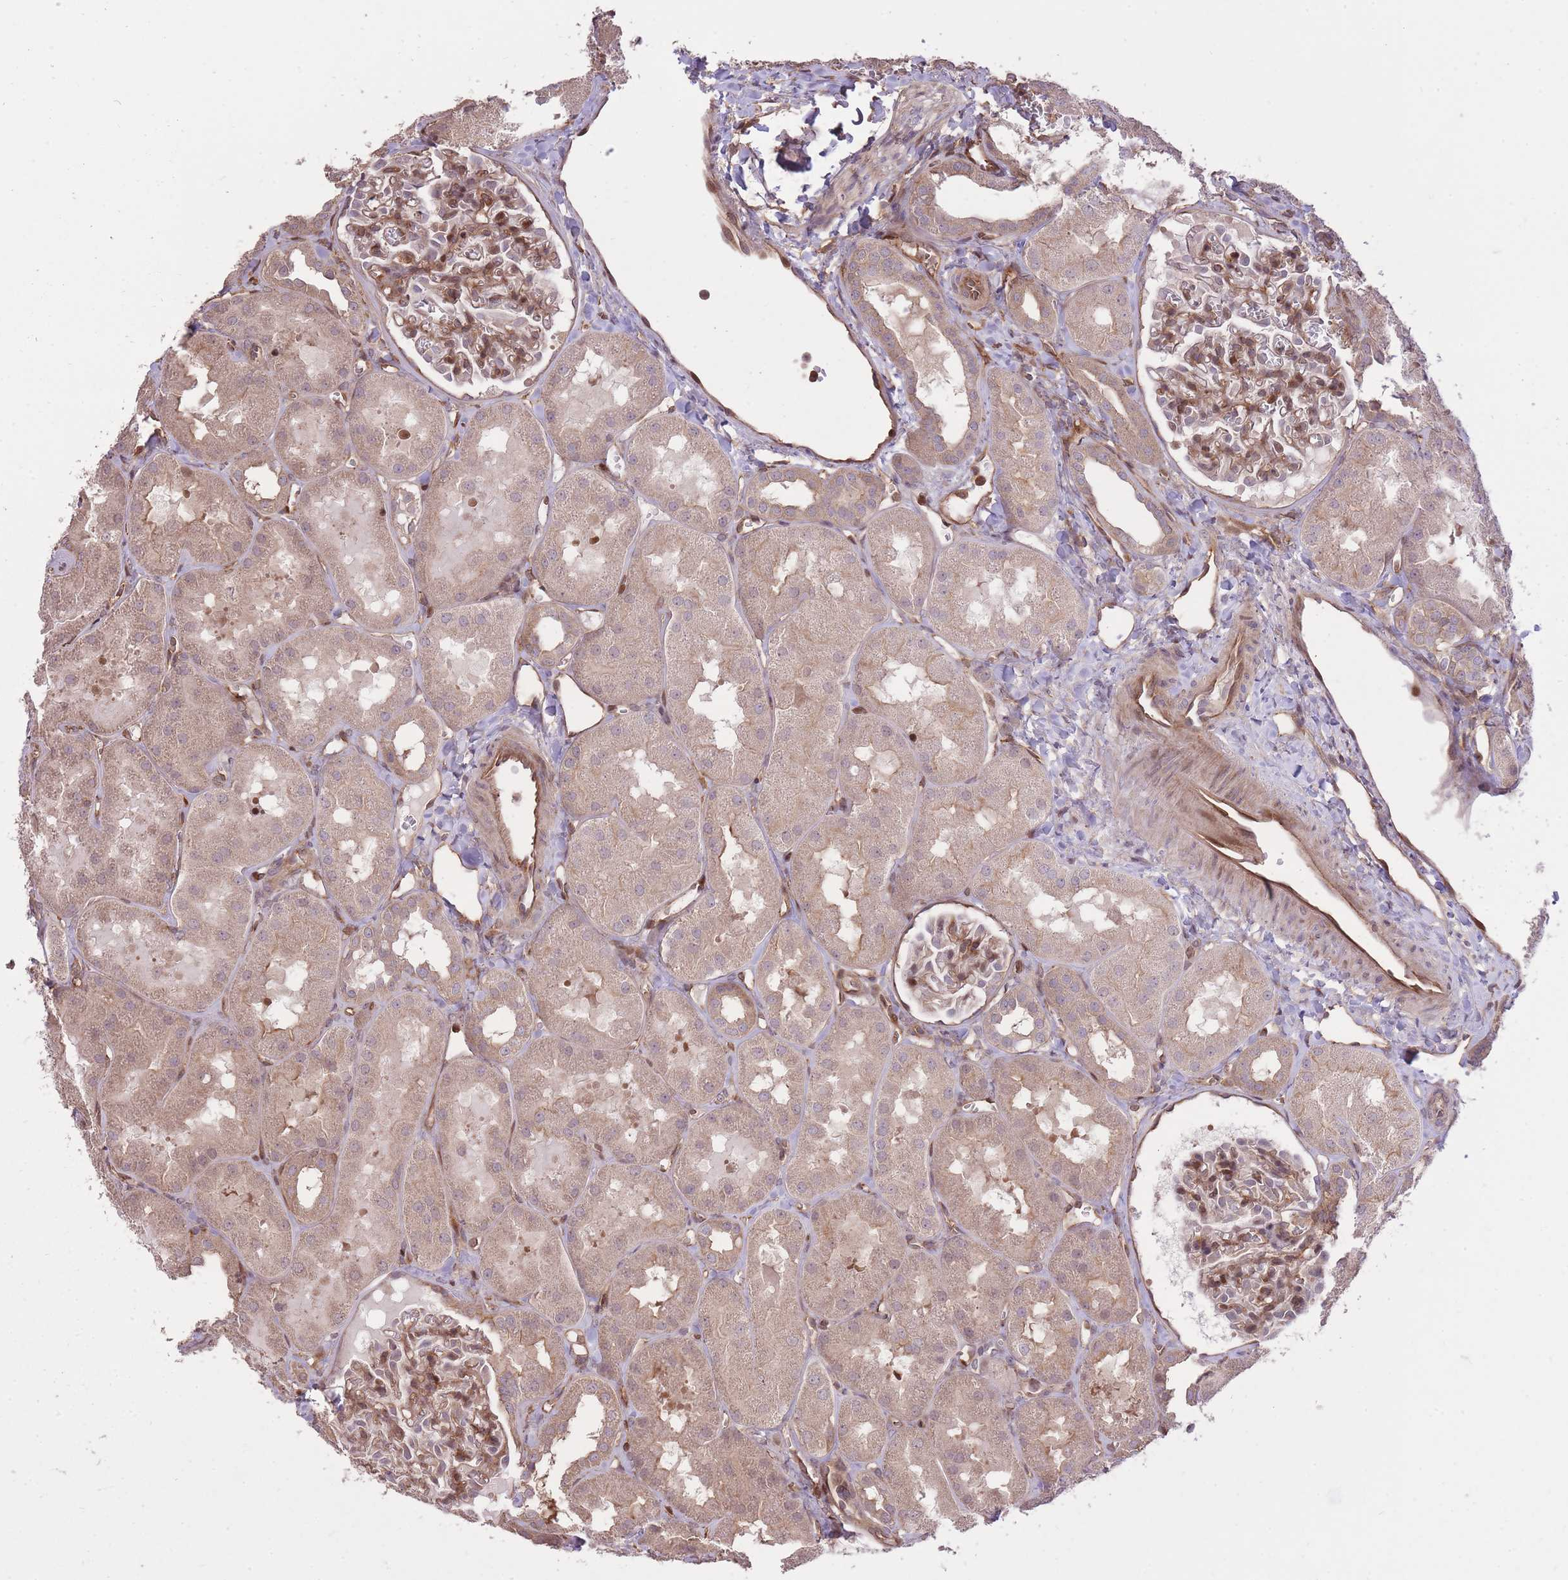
{"staining": {"intensity": "moderate", "quantity": ">75%", "location": "cytoplasmic/membranous"}, "tissue": "kidney", "cell_type": "Cells in glomeruli", "image_type": "normal", "snomed": [{"axis": "morphology", "description": "Normal tissue, NOS"}, {"axis": "topography", "description": "Kidney"}, {"axis": "topography", "description": "Urinary bladder"}], "caption": "Kidney stained with DAB (3,3'-diaminobenzidine) immunohistochemistry exhibits medium levels of moderate cytoplasmic/membranous staining in approximately >75% of cells in glomeruli. The protein of interest is stained brown, and the nuclei are stained in blue (DAB (3,3'-diaminobenzidine) IHC with brightfield microscopy, high magnification).", "gene": "PLD1", "patient": {"sex": "male", "age": 16}}